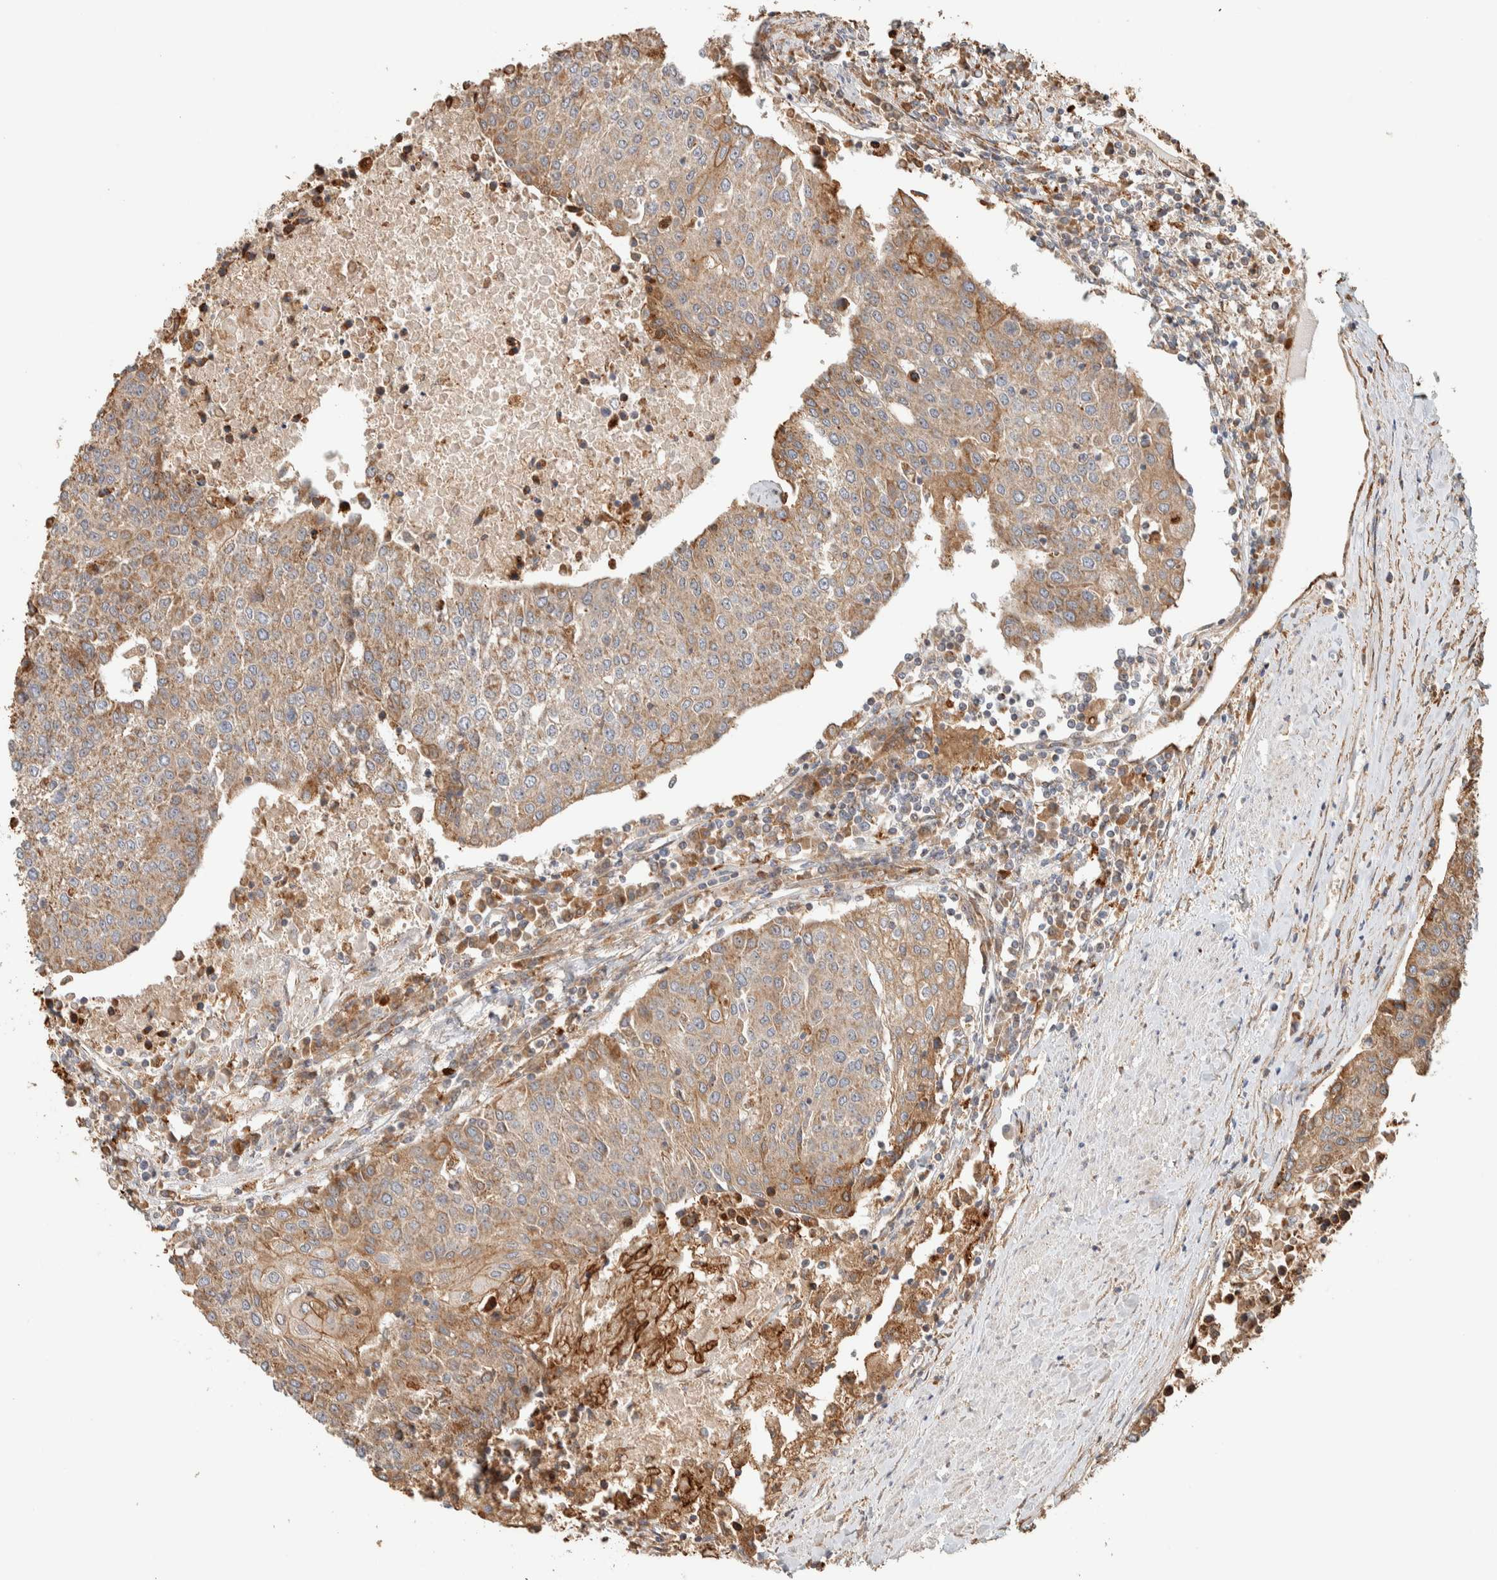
{"staining": {"intensity": "moderate", "quantity": ">75%", "location": "cytoplasmic/membranous"}, "tissue": "urothelial cancer", "cell_type": "Tumor cells", "image_type": "cancer", "snomed": [{"axis": "morphology", "description": "Urothelial carcinoma, High grade"}, {"axis": "topography", "description": "Urinary bladder"}], "caption": "Urothelial cancer stained with IHC demonstrates moderate cytoplasmic/membranous expression in about >75% of tumor cells.", "gene": "KIF9", "patient": {"sex": "female", "age": 85}}